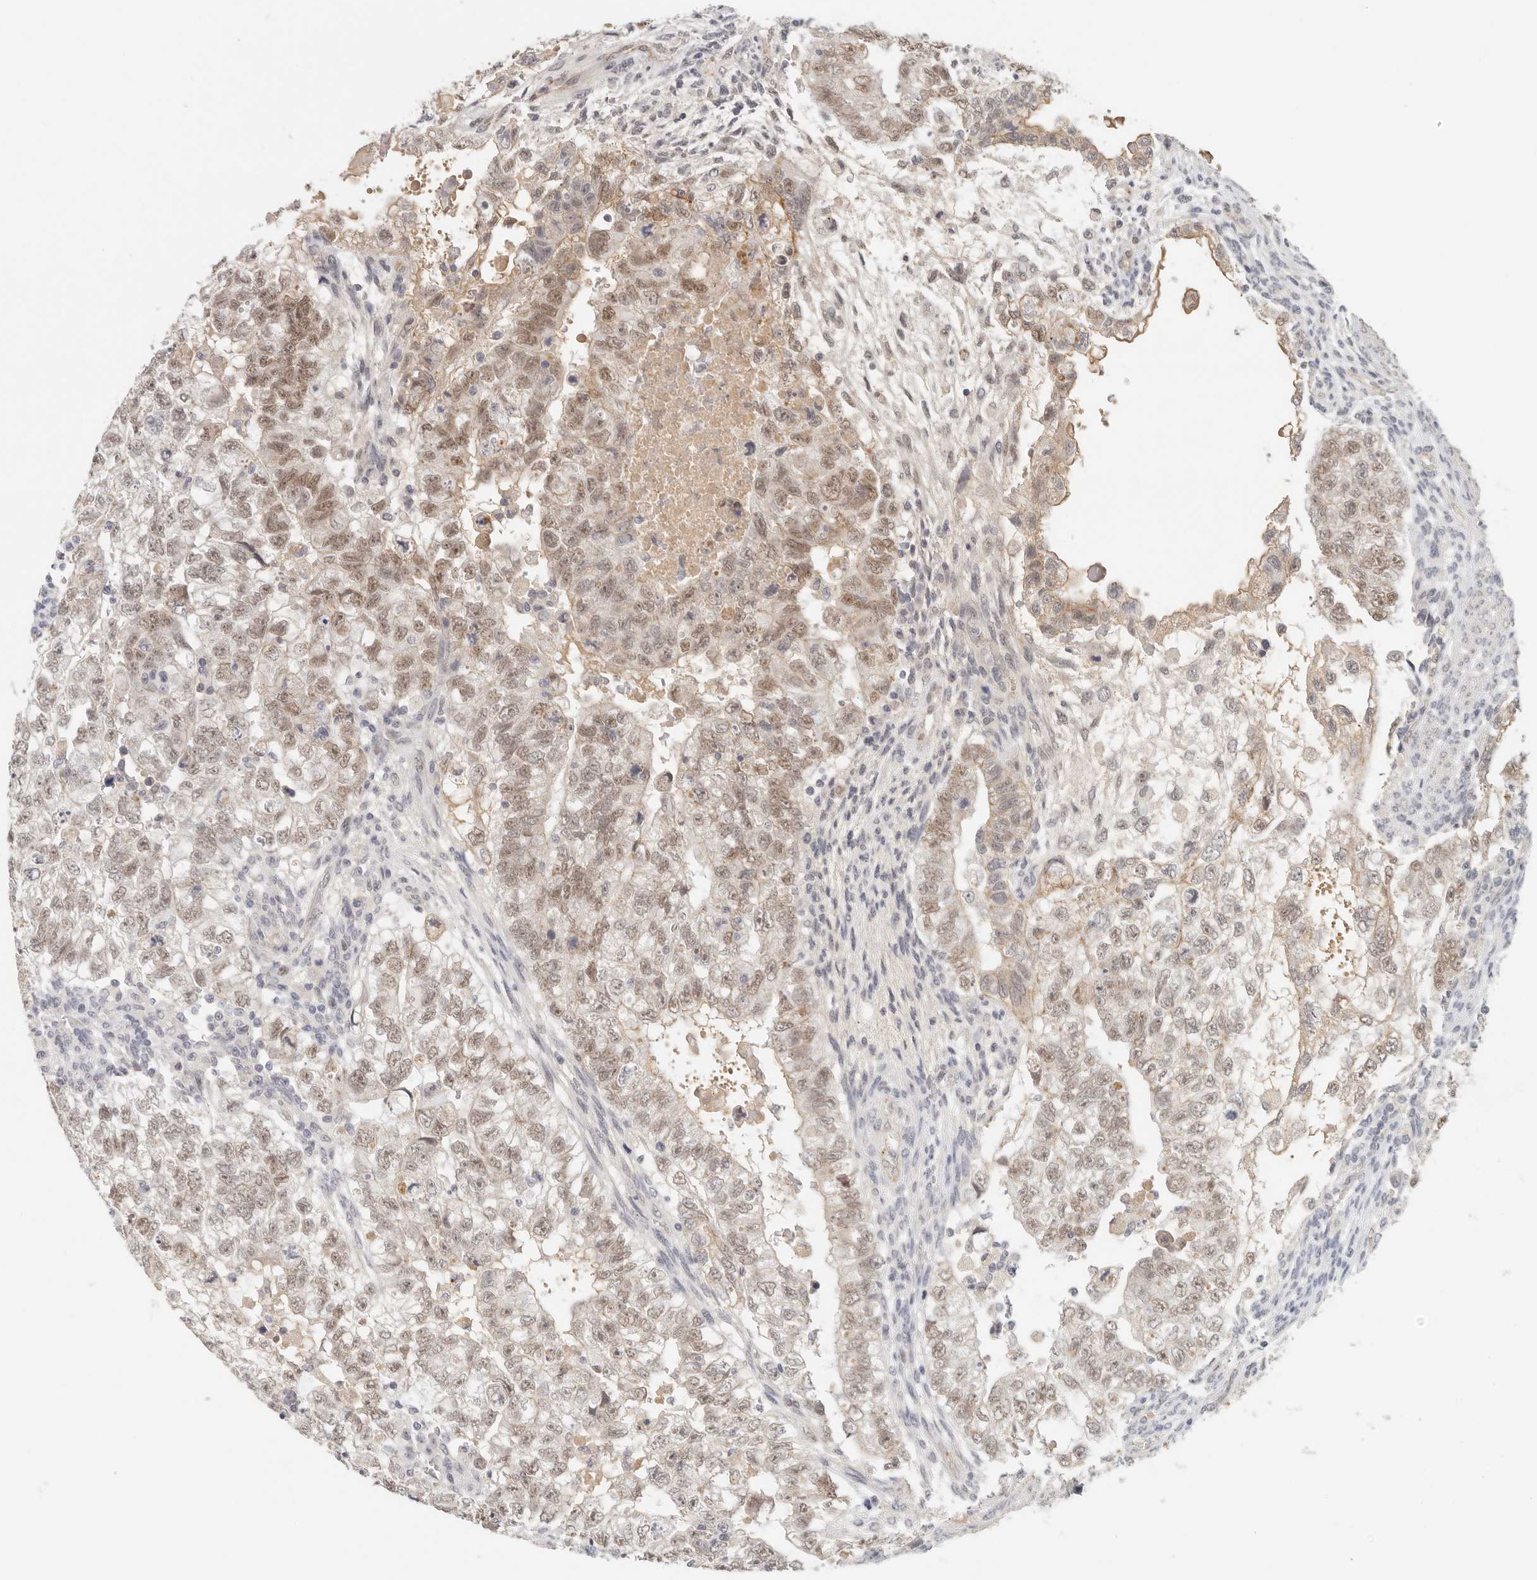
{"staining": {"intensity": "weak", "quantity": ">75%", "location": "nuclear"}, "tissue": "testis cancer", "cell_type": "Tumor cells", "image_type": "cancer", "snomed": [{"axis": "morphology", "description": "Carcinoma, Embryonal, NOS"}, {"axis": "topography", "description": "Testis"}], "caption": "Weak nuclear positivity is appreciated in about >75% of tumor cells in testis cancer (embryonal carcinoma).", "gene": "ANXA9", "patient": {"sex": "male", "age": 37}}